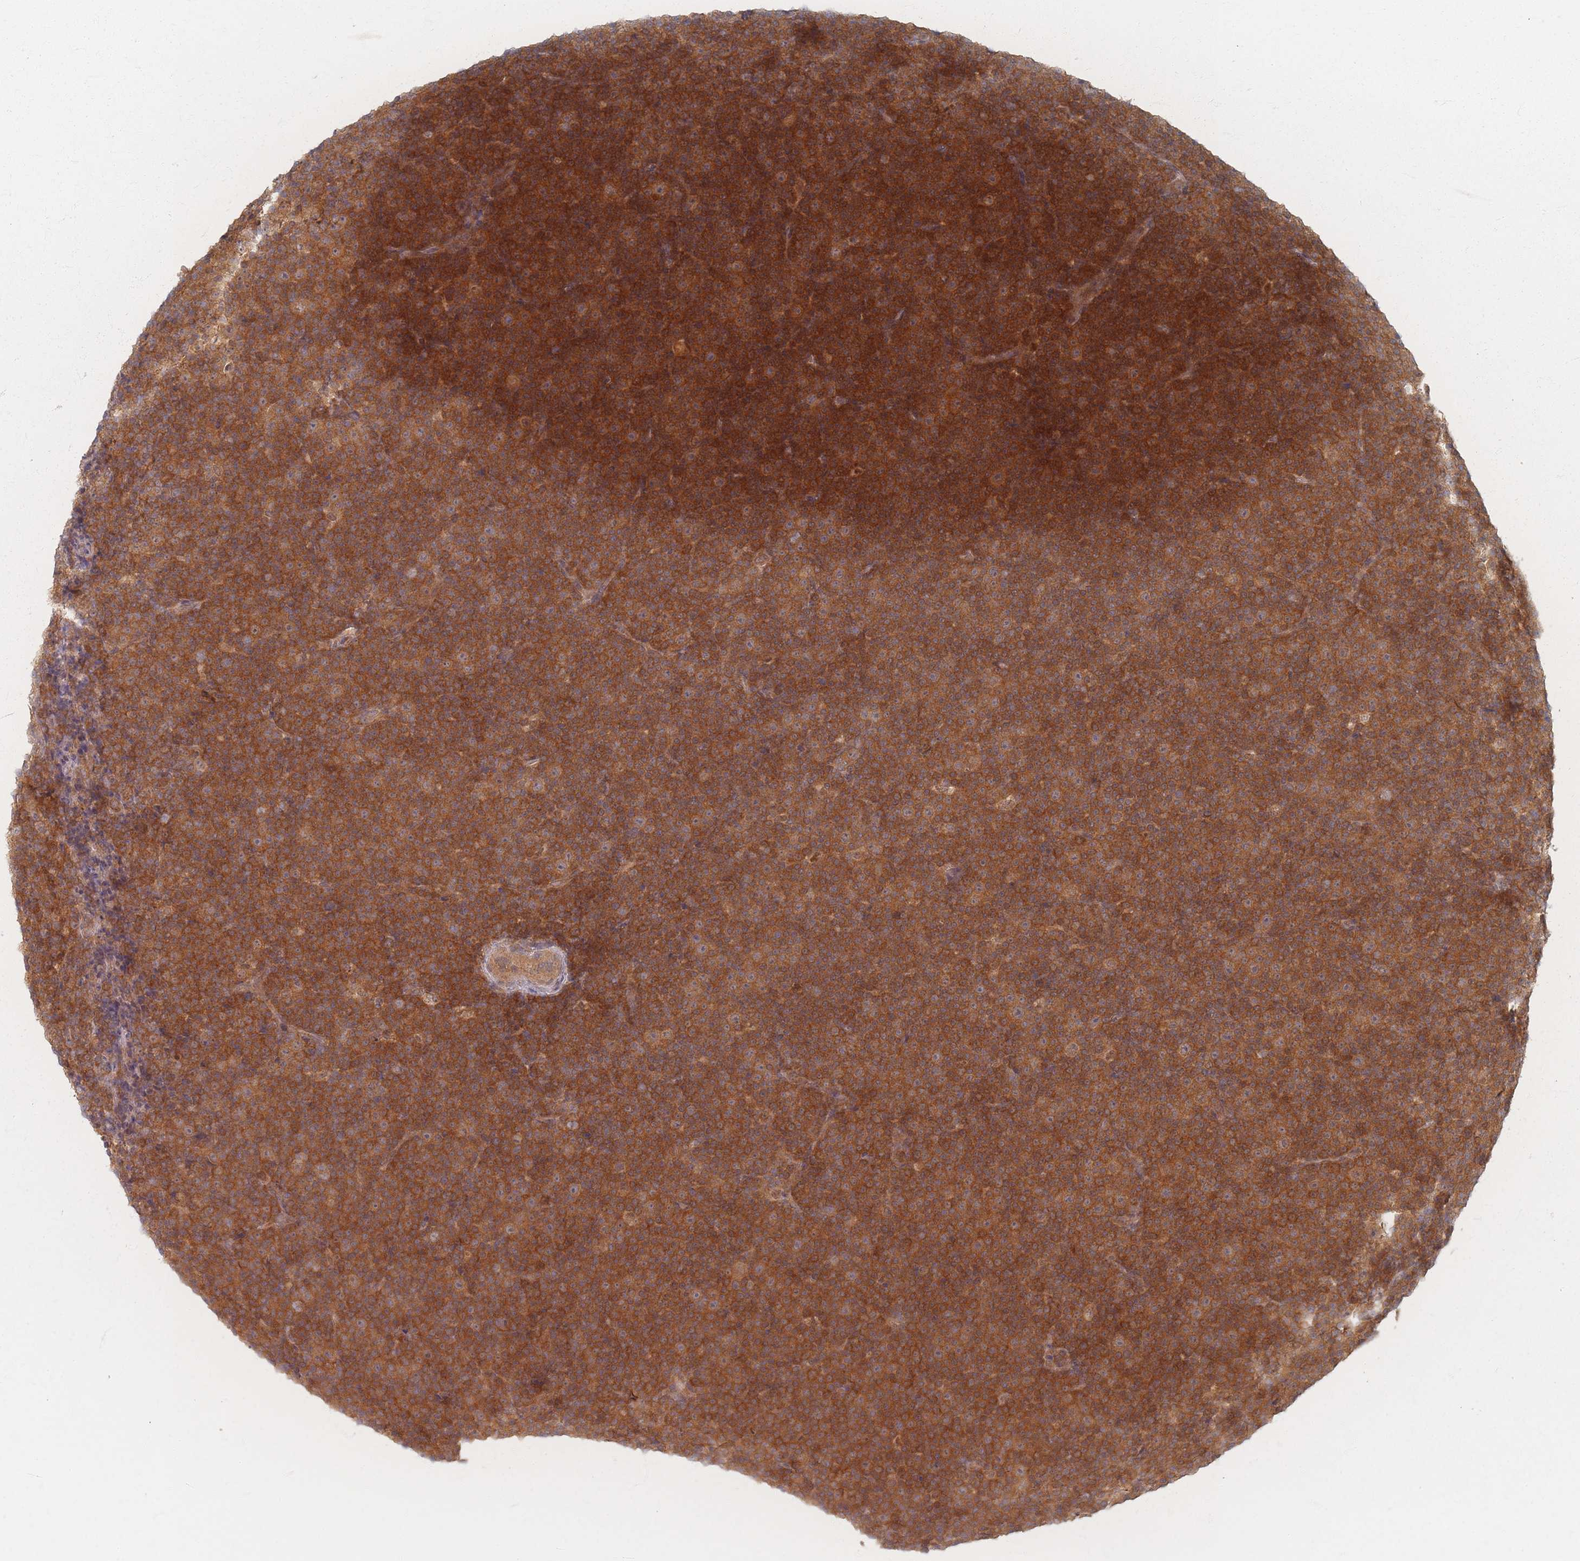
{"staining": {"intensity": "moderate", "quantity": ">75%", "location": "cytoplasmic/membranous"}, "tissue": "lymphoma", "cell_type": "Tumor cells", "image_type": "cancer", "snomed": [{"axis": "morphology", "description": "Malignant lymphoma, non-Hodgkin's type, Low grade"}, {"axis": "topography", "description": "Lymph node"}], "caption": "A micrograph of human lymphoma stained for a protein exhibits moderate cytoplasmic/membranous brown staining in tumor cells.", "gene": "PSMD9", "patient": {"sex": "female", "age": 67}}